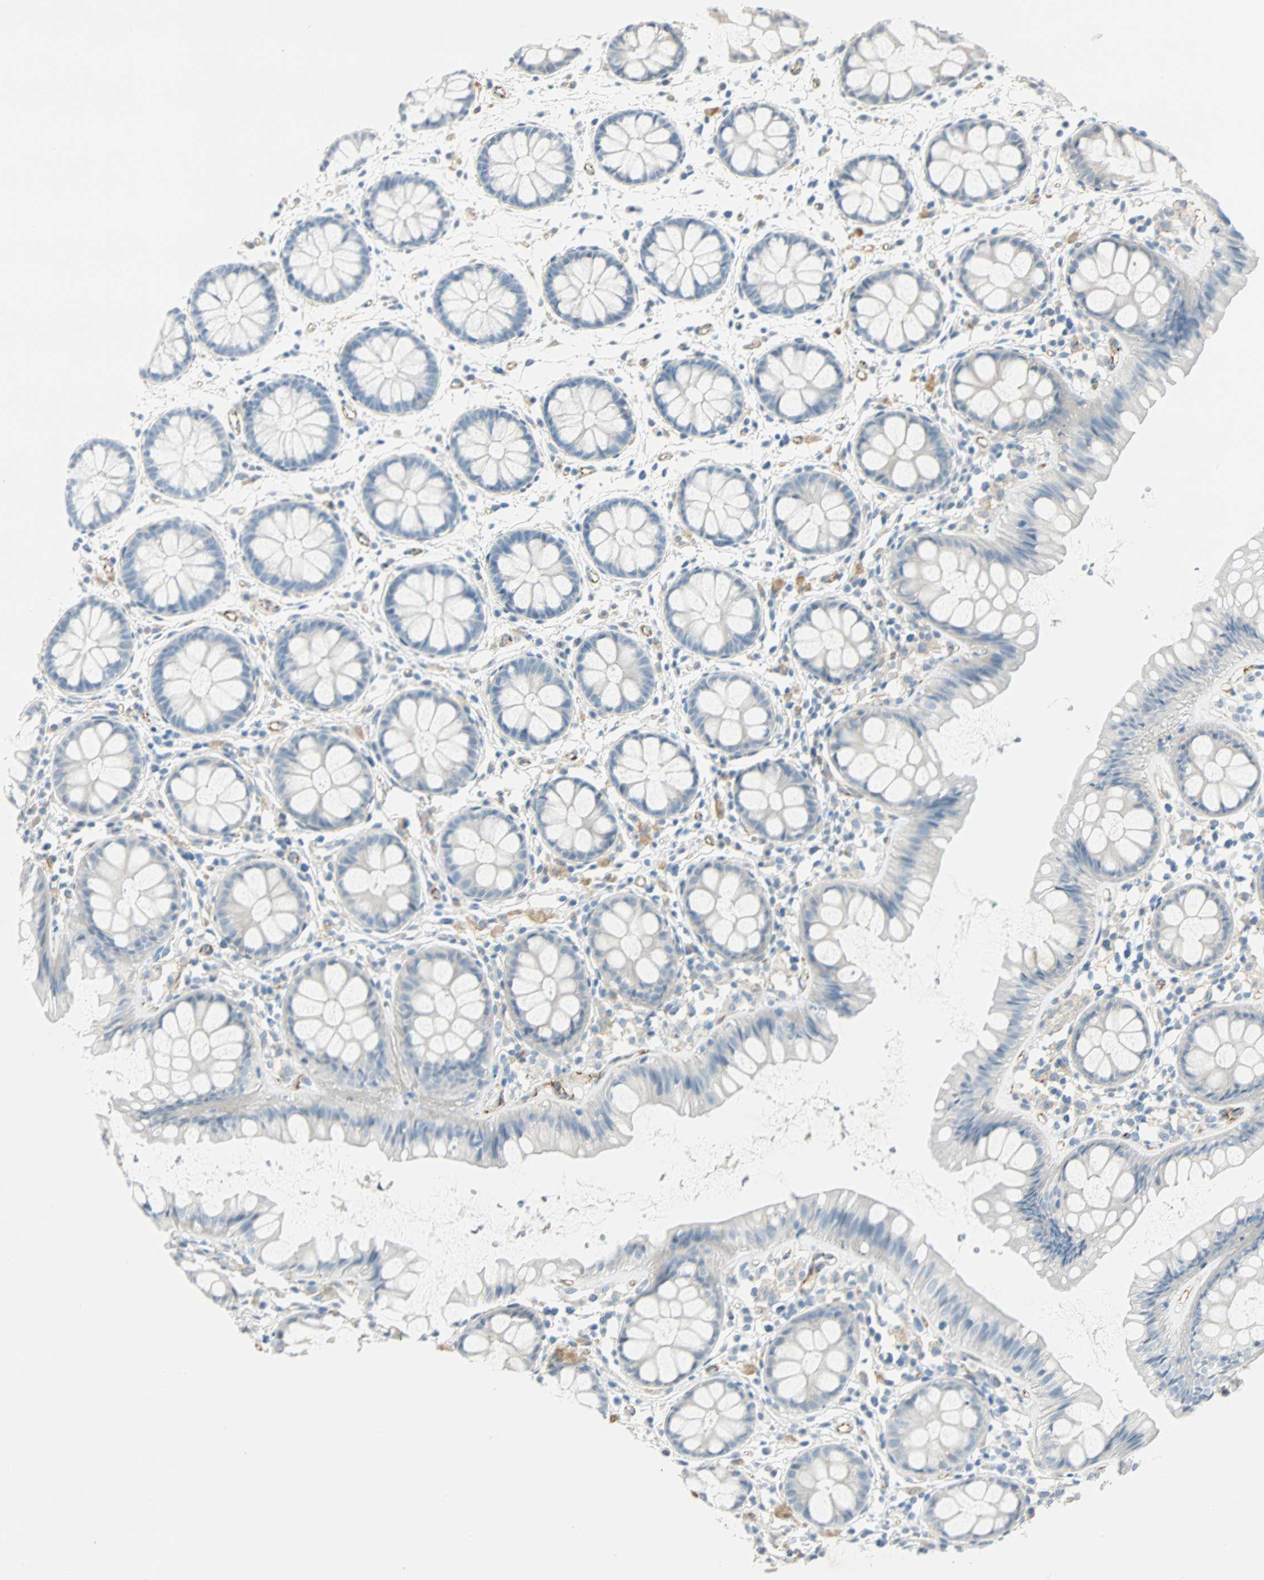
{"staining": {"intensity": "weak", "quantity": "25%-75%", "location": "cytoplasmic/membranous"}, "tissue": "rectum", "cell_type": "Glandular cells", "image_type": "normal", "snomed": [{"axis": "morphology", "description": "Normal tissue, NOS"}, {"axis": "topography", "description": "Rectum"}], "caption": "Immunohistochemical staining of normal human rectum demonstrates low levels of weak cytoplasmic/membranous expression in approximately 25%-75% of glandular cells.", "gene": "VPS9D1", "patient": {"sex": "female", "age": 66}}